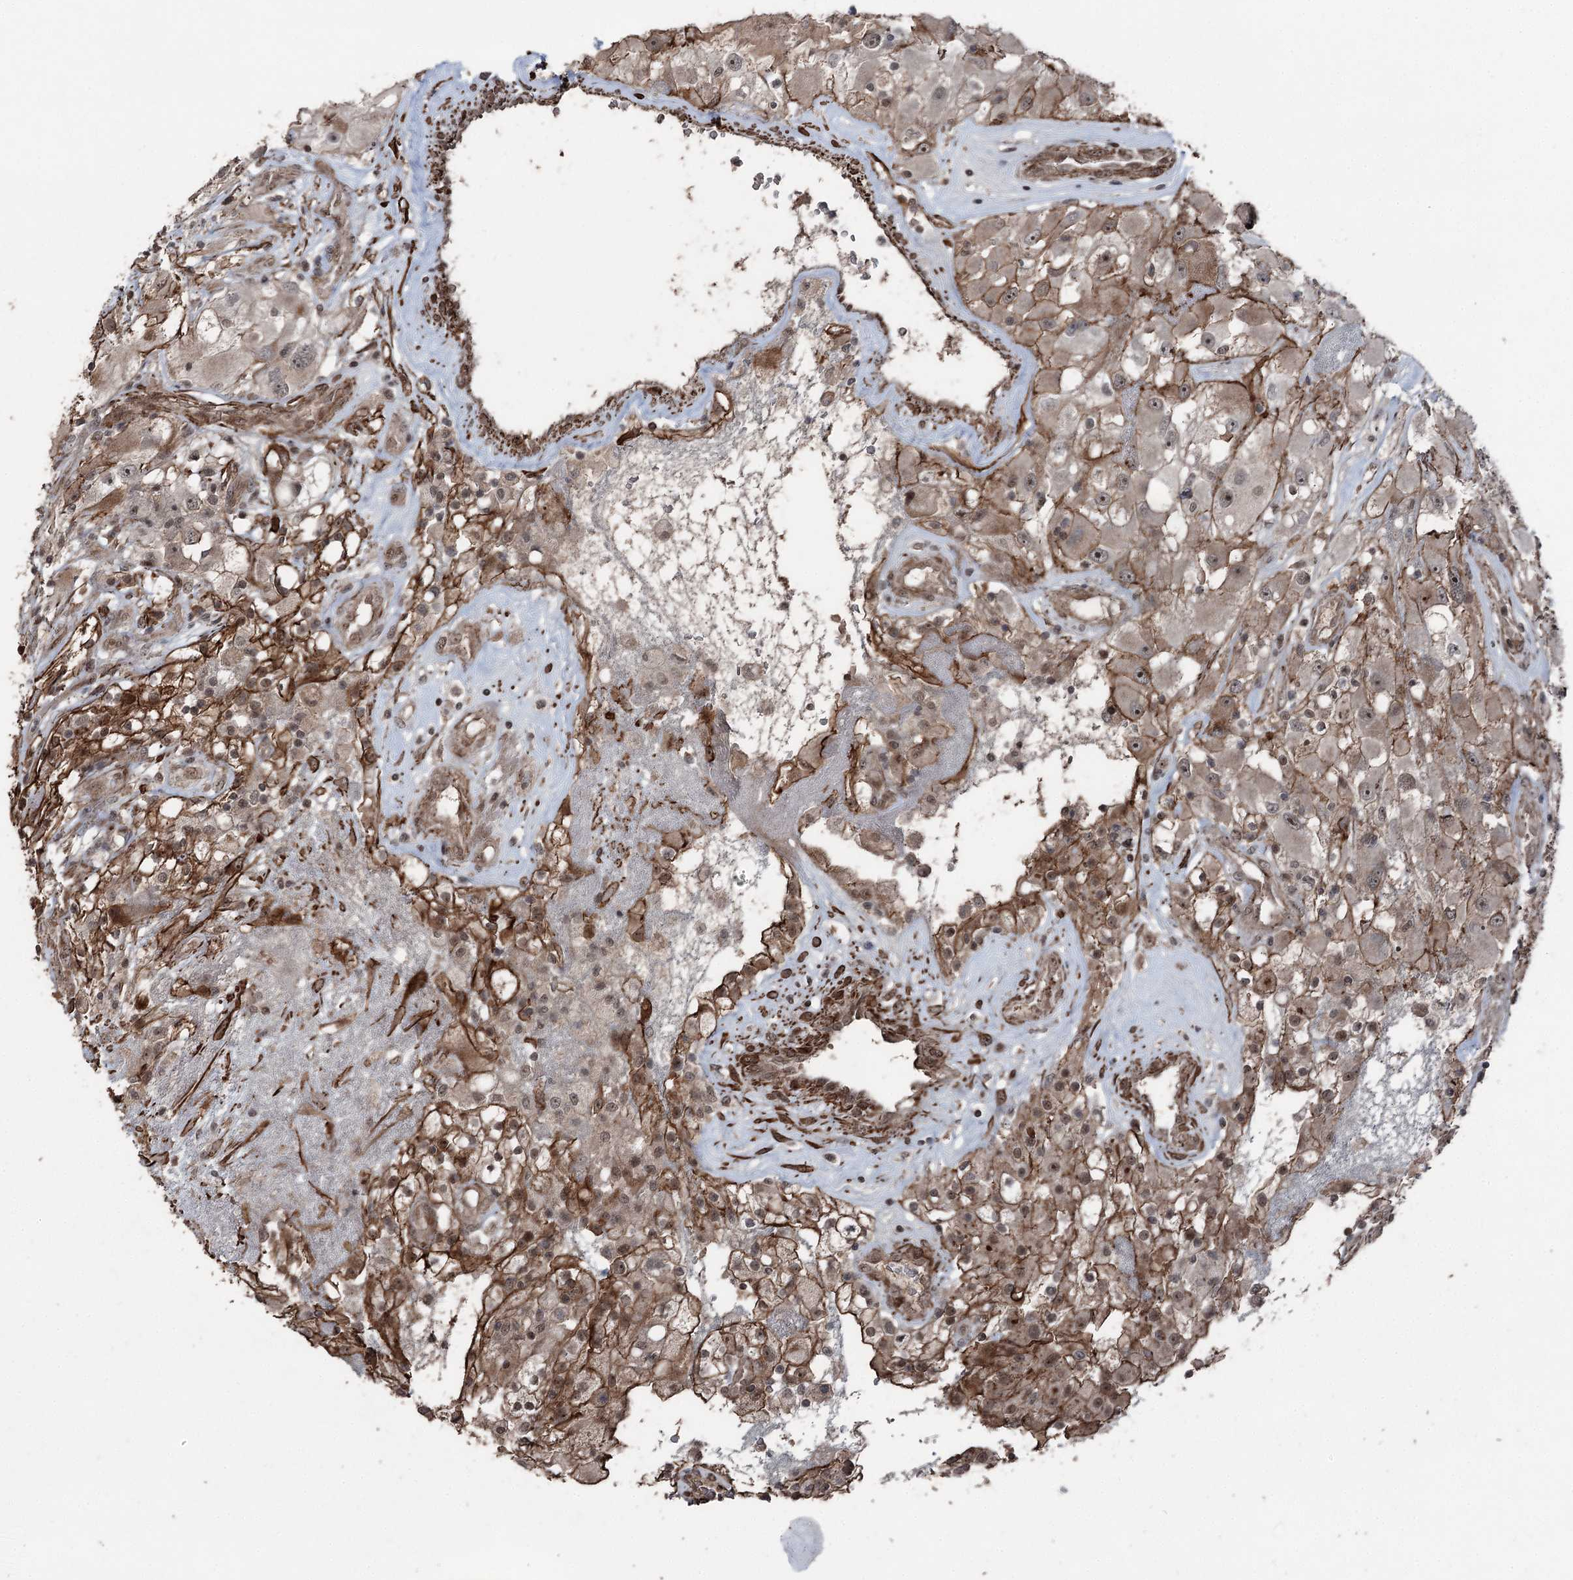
{"staining": {"intensity": "moderate", "quantity": "25%-75%", "location": "cytoplasmic/membranous,nuclear"}, "tissue": "renal cancer", "cell_type": "Tumor cells", "image_type": "cancer", "snomed": [{"axis": "morphology", "description": "Adenocarcinoma, NOS"}, {"axis": "topography", "description": "Kidney"}], "caption": "DAB immunohistochemical staining of adenocarcinoma (renal) displays moderate cytoplasmic/membranous and nuclear protein staining in about 25%-75% of tumor cells. Using DAB (3,3'-diaminobenzidine) (brown) and hematoxylin (blue) stains, captured at high magnification using brightfield microscopy.", "gene": "CCDC82", "patient": {"sex": "female", "age": 52}}